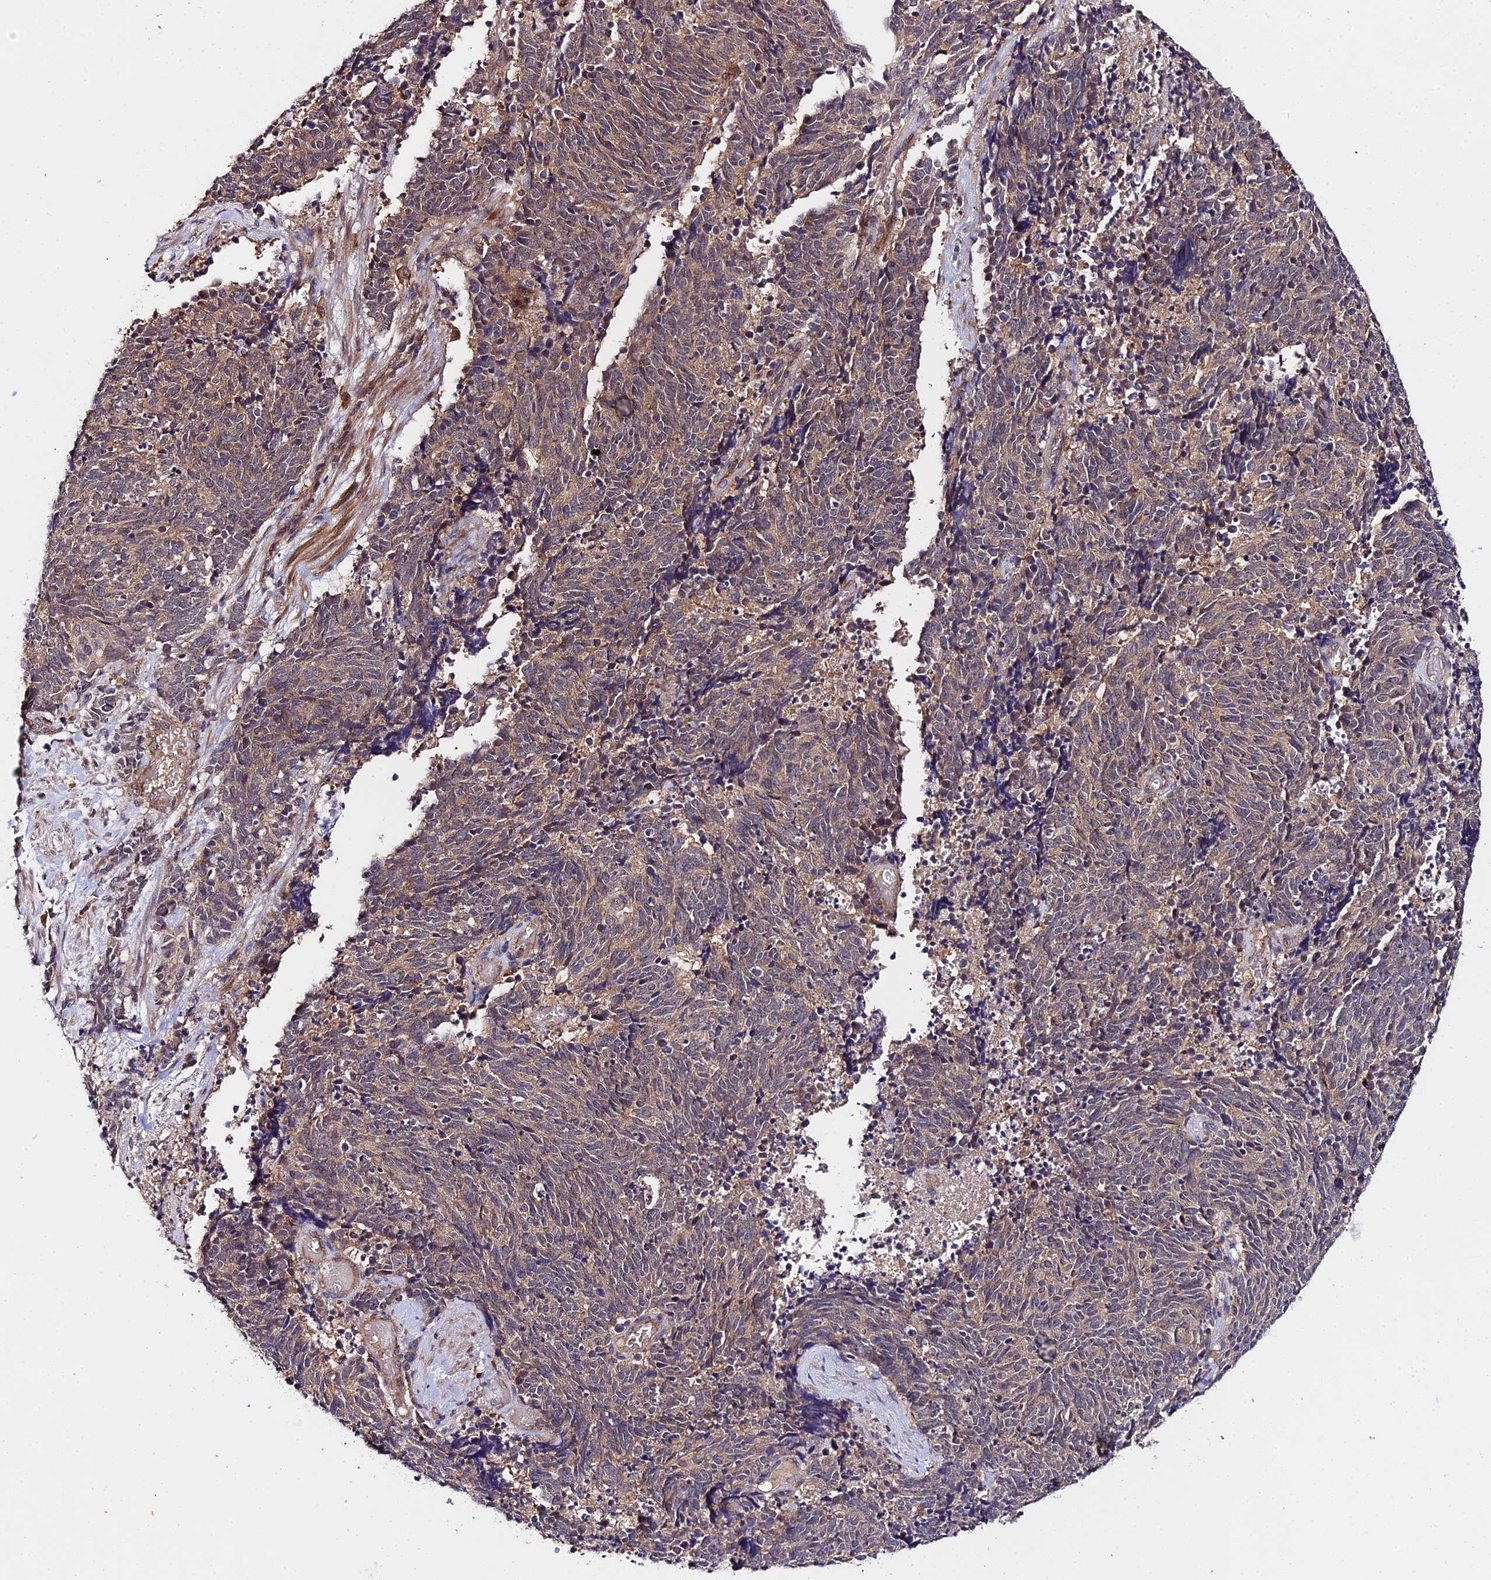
{"staining": {"intensity": "weak", "quantity": ">75%", "location": "cytoplasmic/membranous"}, "tissue": "cervical cancer", "cell_type": "Tumor cells", "image_type": "cancer", "snomed": [{"axis": "morphology", "description": "Squamous cell carcinoma, NOS"}, {"axis": "topography", "description": "Cervix"}], "caption": "Protein expression by immunohistochemistry (IHC) demonstrates weak cytoplasmic/membranous positivity in approximately >75% of tumor cells in cervical cancer (squamous cell carcinoma).", "gene": "ZBED8", "patient": {"sex": "female", "age": 29}}